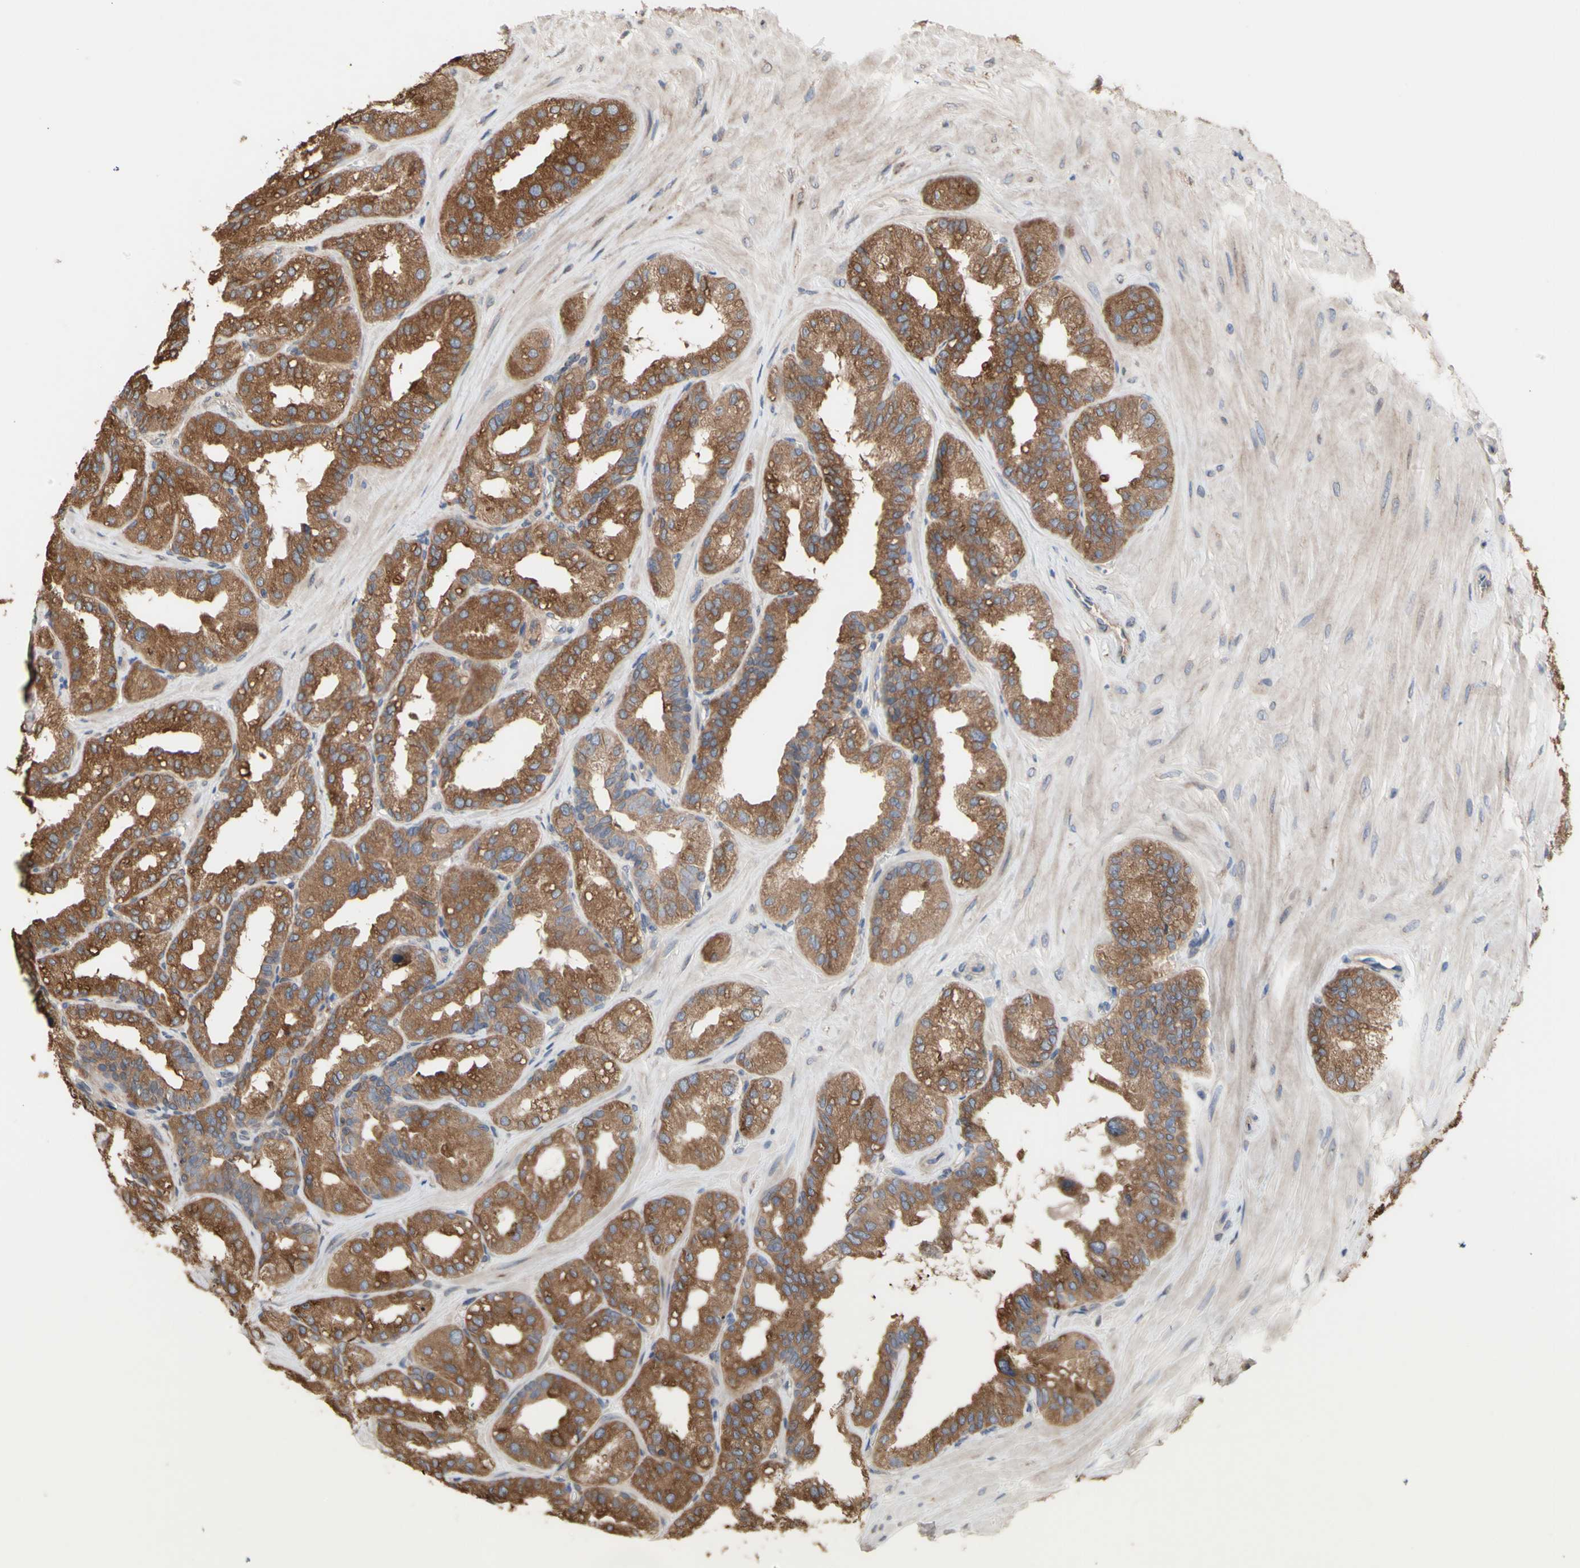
{"staining": {"intensity": "strong", "quantity": ">75%", "location": "cytoplasmic/membranous"}, "tissue": "seminal vesicle", "cell_type": "Glandular cells", "image_type": "normal", "snomed": [{"axis": "morphology", "description": "Normal tissue, NOS"}, {"axis": "topography", "description": "Prostate"}, {"axis": "topography", "description": "Seminal veicle"}], "caption": "A photomicrograph of human seminal vesicle stained for a protein exhibits strong cytoplasmic/membranous brown staining in glandular cells. The staining was performed using DAB to visualize the protein expression in brown, while the nuclei were stained in blue with hematoxylin (Magnification: 20x).", "gene": "NECTIN3", "patient": {"sex": "male", "age": 51}}